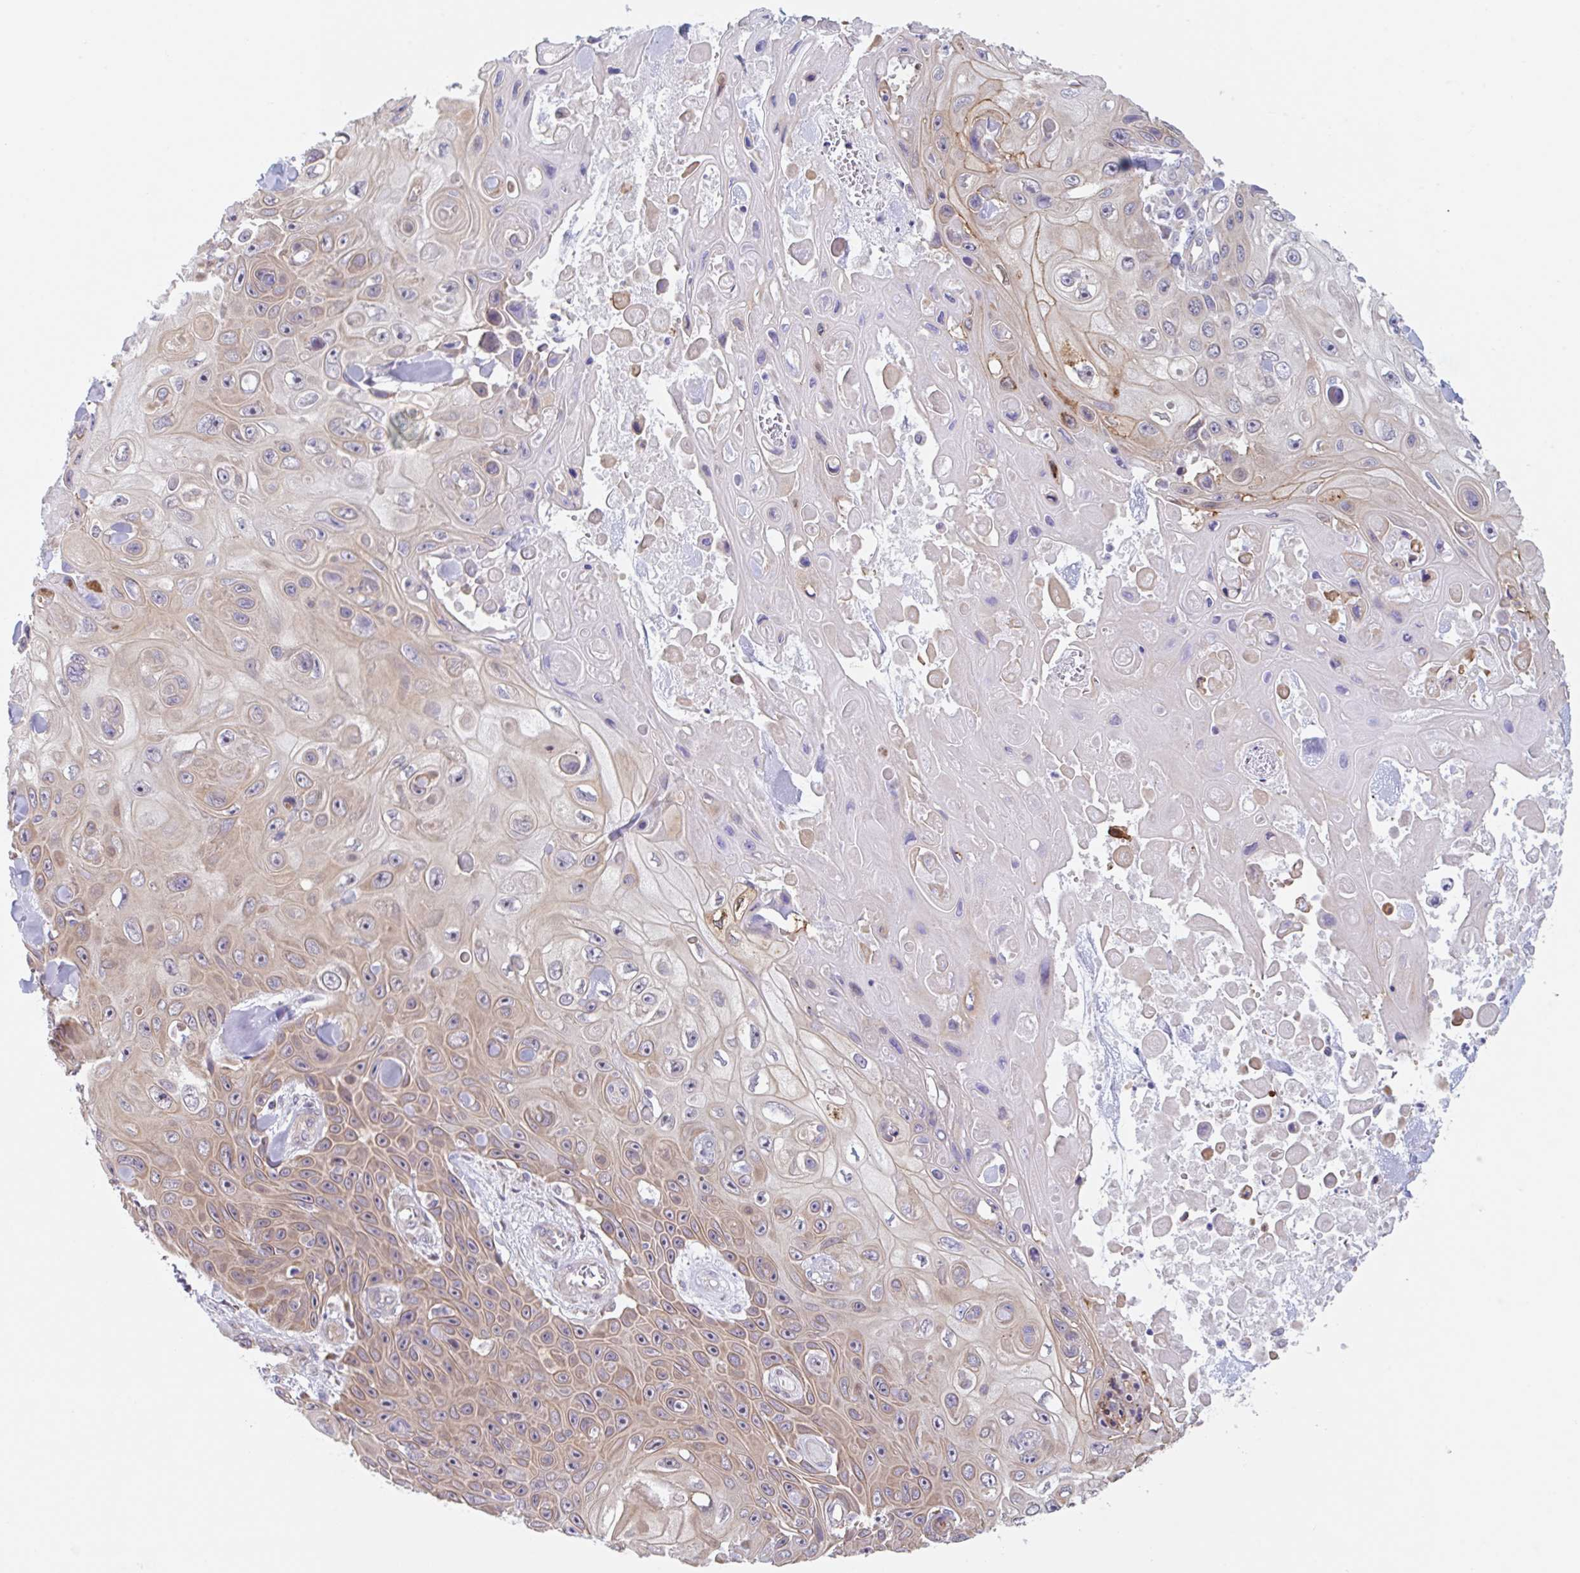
{"staining": {"intensity": "weak", "quantity": "25%-75%", "location": "cytoplasmic/membranous"}, "tissue": "skin cancer", "cell_type": "Tumor cells", "image_type": "cancer", "snomed": [{"axis": "morphology", "description": "Squamous cell carcinoma, NOS"}, {"axis": "topography", "description": "Skin"}], "caption": "Skin cancer tissue exhibits weak cytoplasmic/membranous expression in approximately 25%-75% of tumor cells, visualized by immunohistochemistry.", "gene": "TBPL2", "patient": {"sex": "male", "age": 82}}